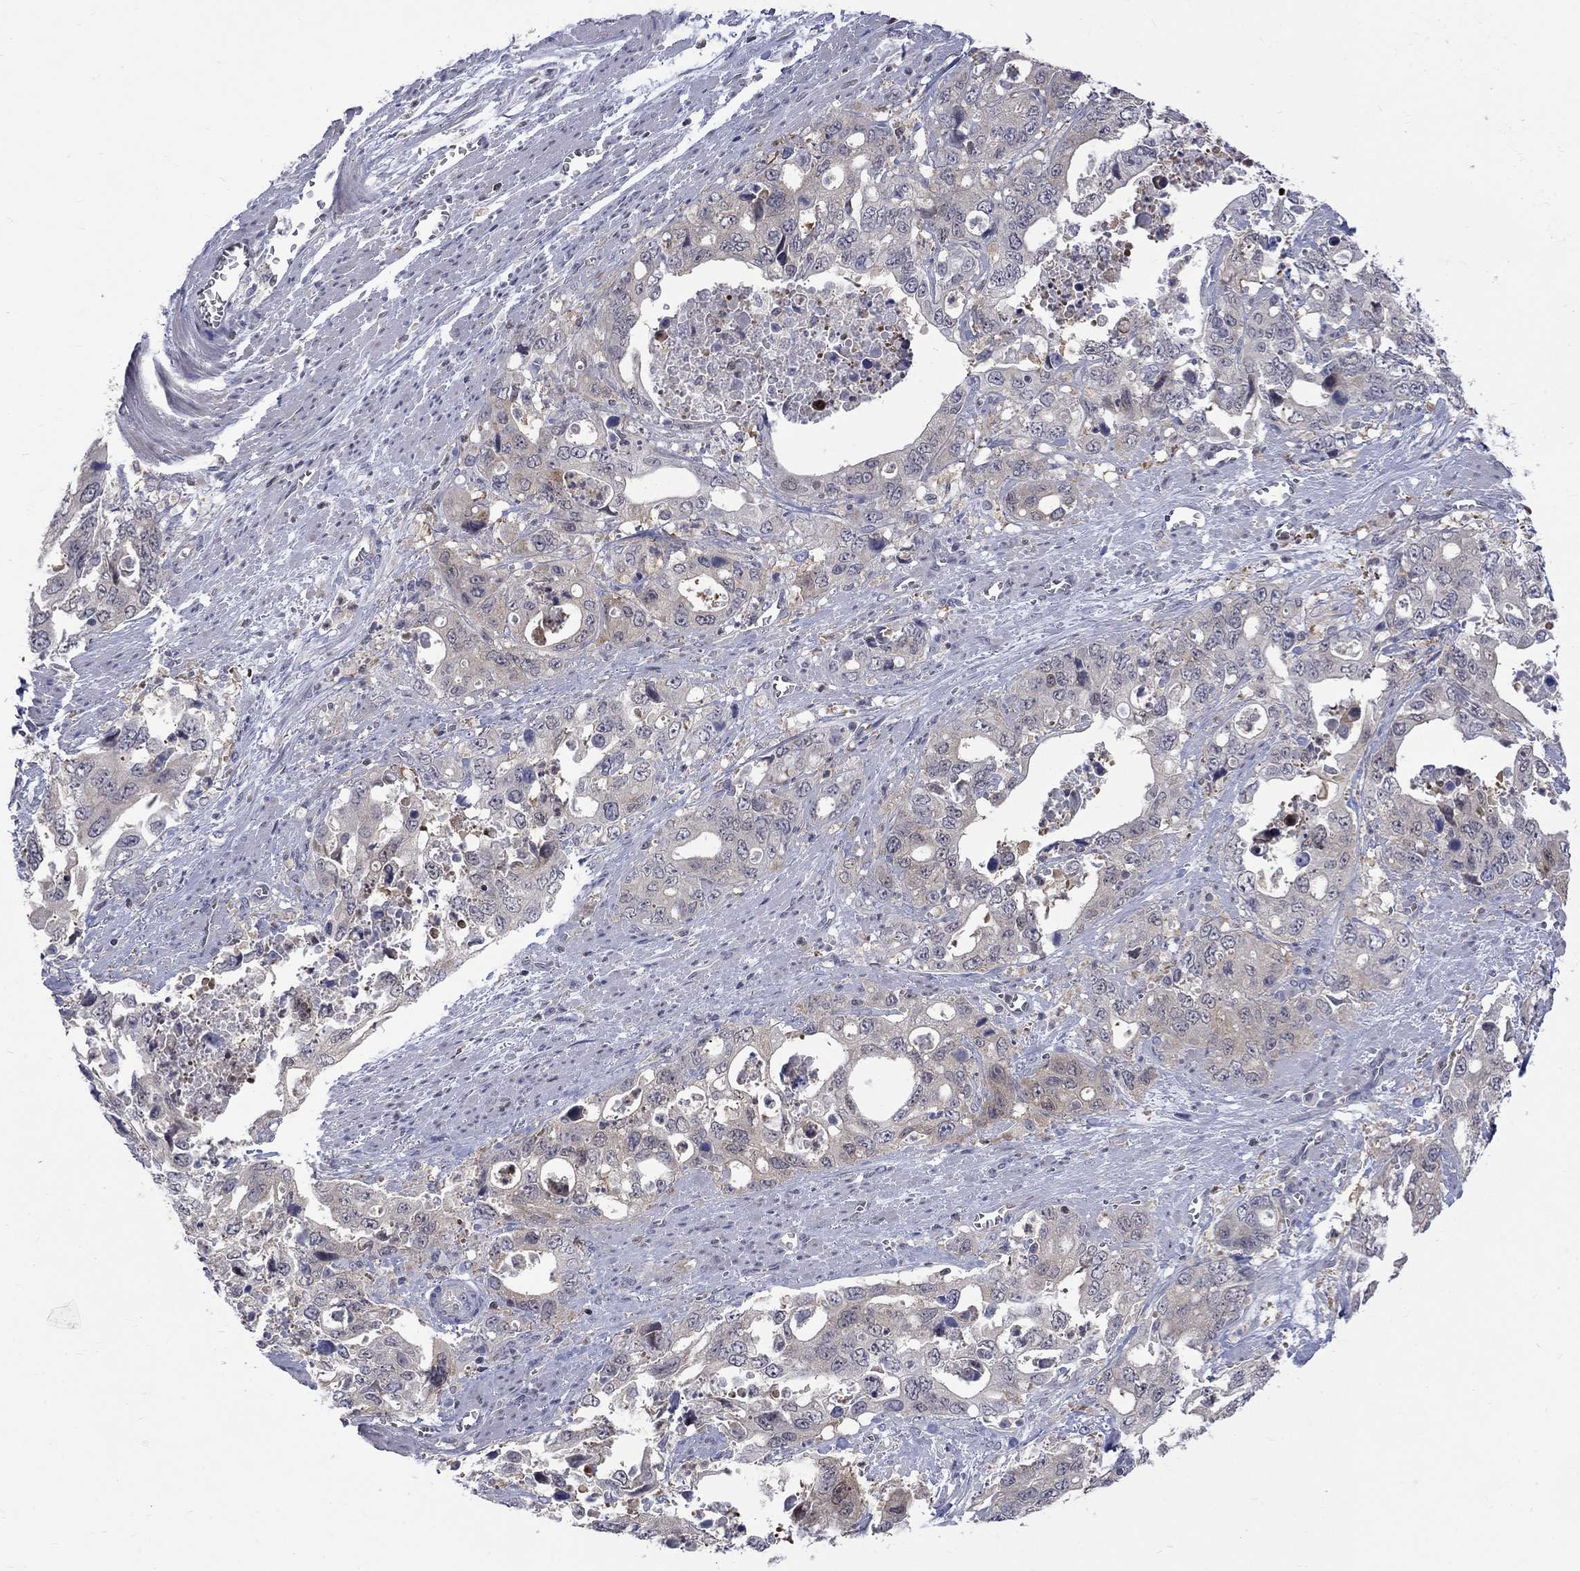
{"staining": {"intensity": "negative", "quantity": "none", "location": "none"}, "tissue": "stomach cancer", "cell_type": "Tumor cells", "image_type": "cancer", "snomed": [{"axis": "morphology", "description": "Adenocarcinoma, NOS"}, {"axis": "topography", "description": "Stomach, upper"}], "caption": "Tumor cells show no significant protein positivity in stomach adenocarcinoma. (Stains: DAB immunohistochemistry (IHC) with hematoxylin counter stain, Microscopy: brightfield microscopy at high magnification).", "gene": "HKDC1", "patient": {"sex": "male", "age": 74}}